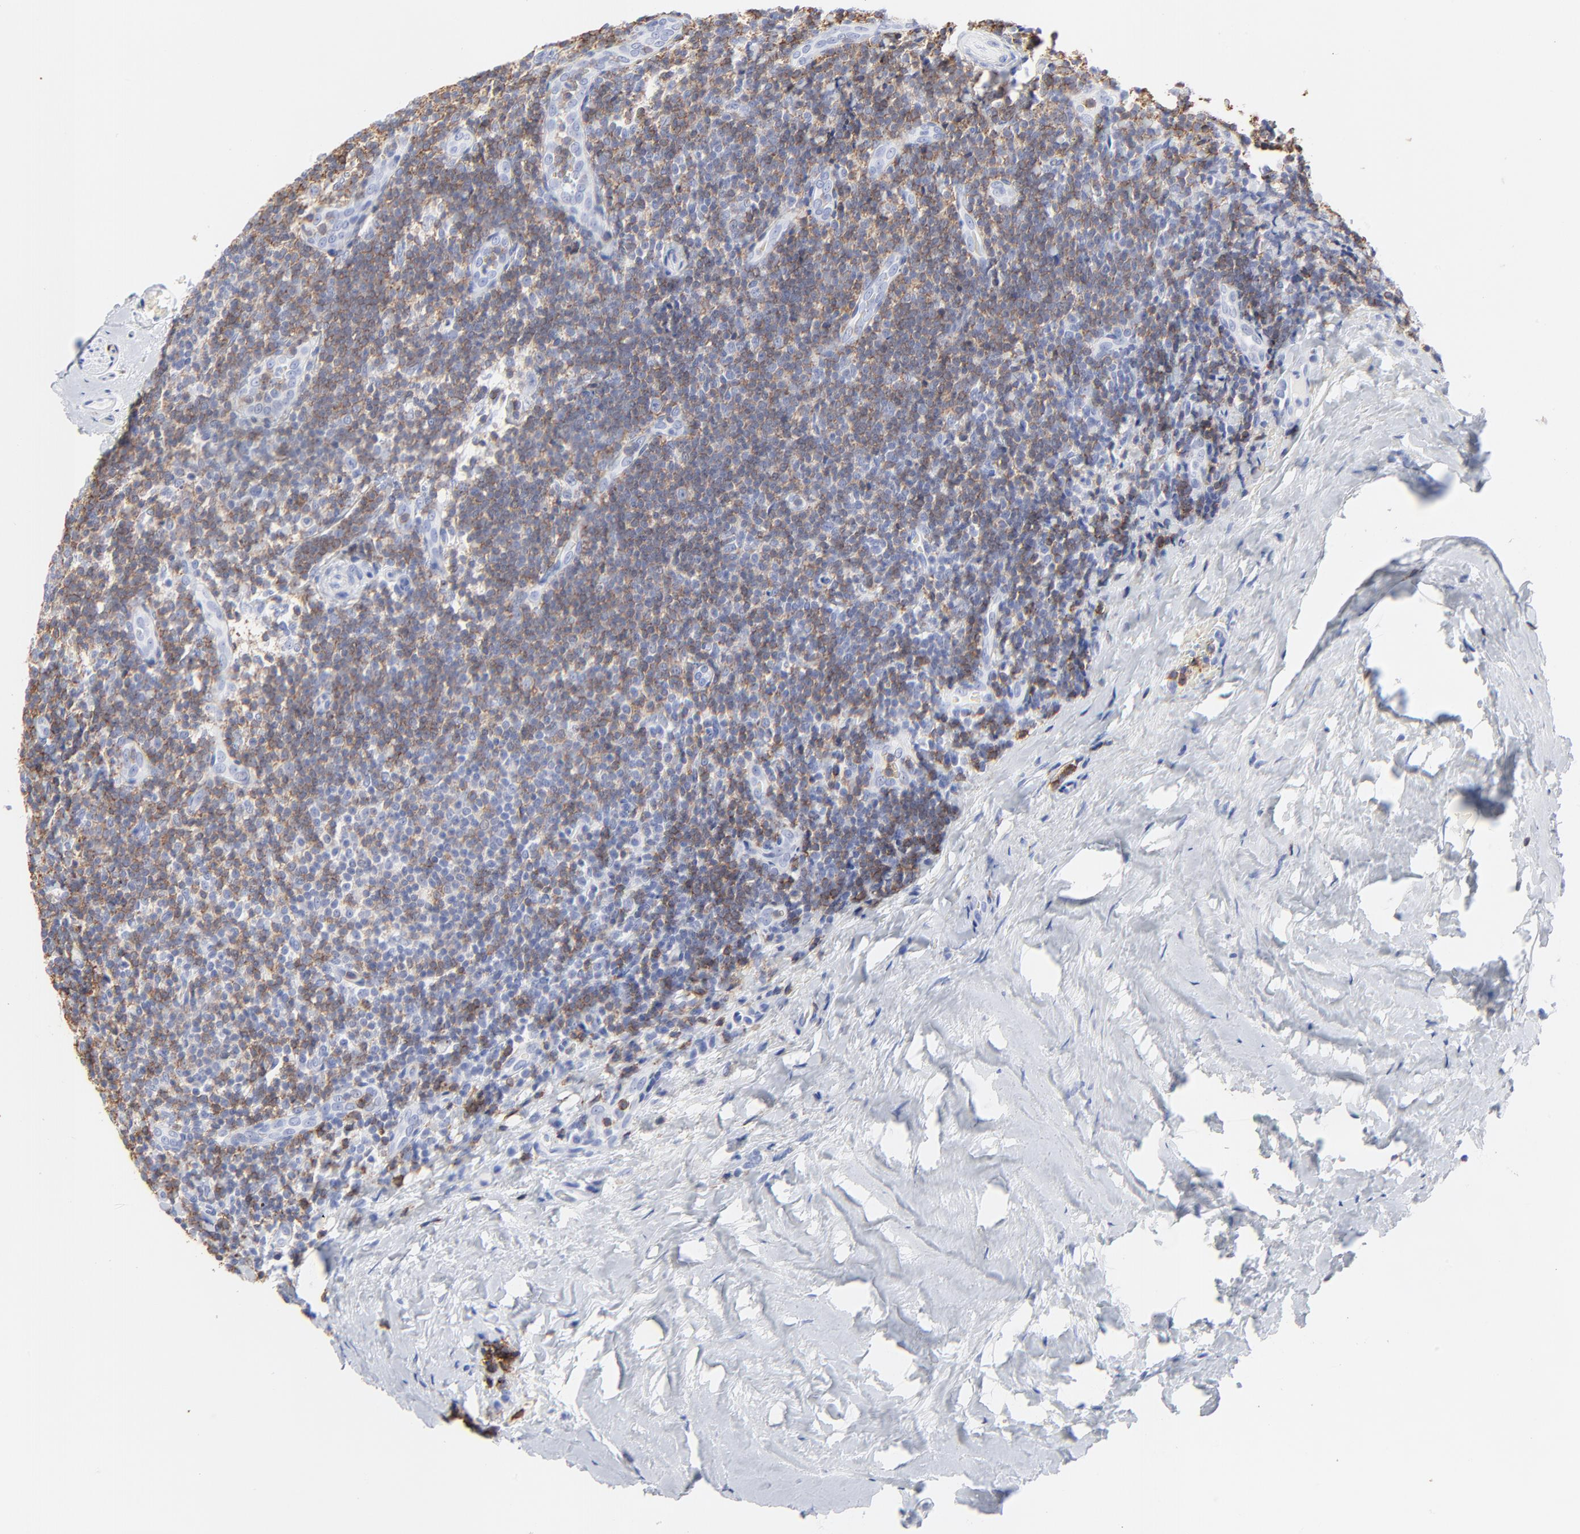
{"staining": {"intensity": "weak", "quantity": "25%-75%", "location": "cytoplasmic/membranous"}, "tissue": "tonsil", "cell_type": "Germinal center cells", "image_type": "normal", "snomed": [{"axis": "morphology", "description": "Normal tissue, NOS"}, {"axis": "topography", "description": "Tonsil"}], "caption": "About 25%-75% of germinal center cells in unremarkable tonsil display weak cytoplasmic/membranous protein expression as visualized by brown immunohistochemical staining.", "gene": "LCK", "patient": {"sex": "male", "age": 31}}